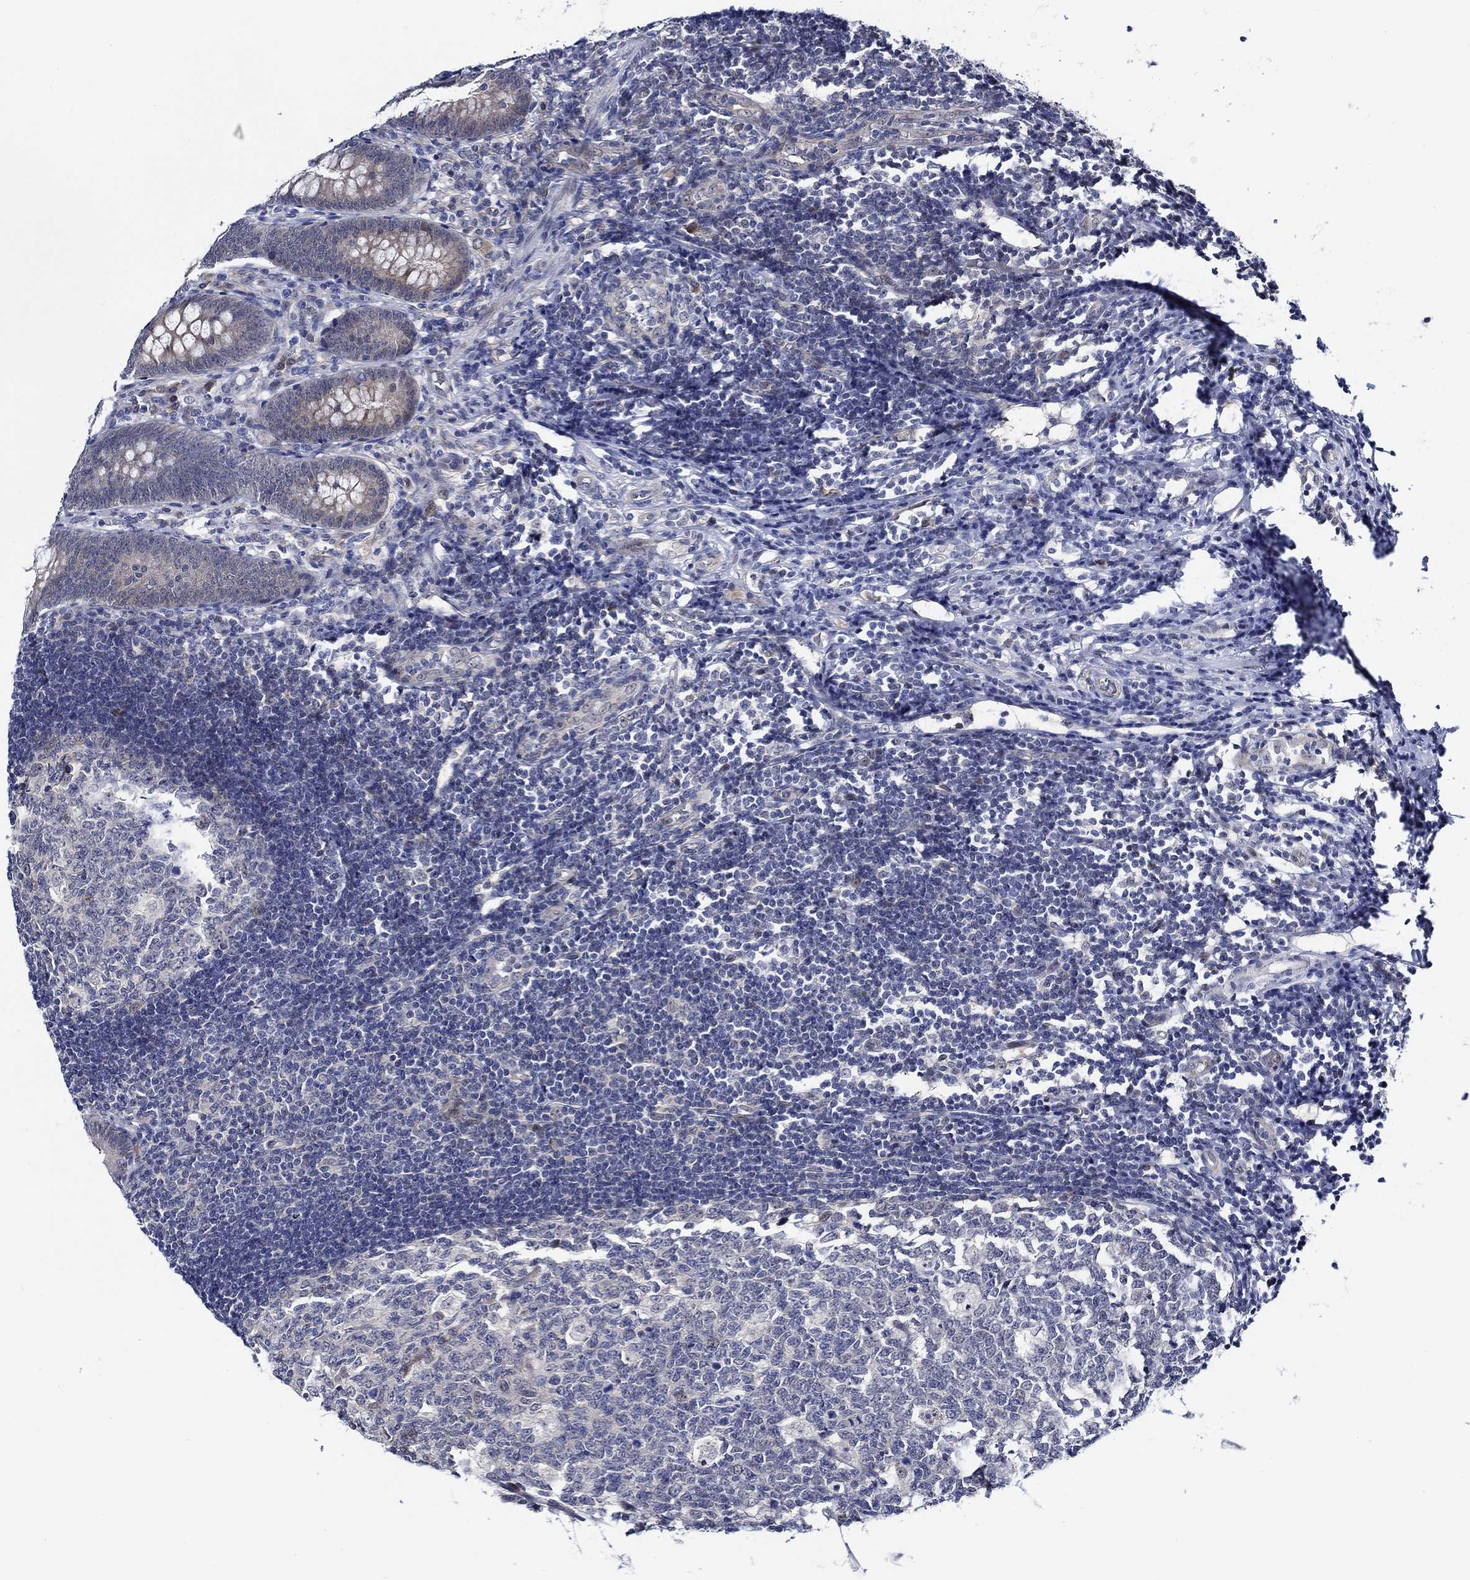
{"staining": {"intensity": "moderate", "quantity": "<25%", "location": "cytoplasmic/membranous"}, "tissue": "appendix", "cell_type": "Glandular cells", "image_type": "normal", "snomed": [{"axis": "morphology", "description": "Normal tissue, NOS"}, {"axis": "morphology", "description": "Inflammation, NOS"}, {"axis": "topography", "description": "Appendix"}], "caption": "Immunohistochemistry (IHC) (DAB (3,3'-diaminobenzidine)) staining of benign human appendix demonstrates moderate cytoplasmic/membranous protein positivity in approximately <25% of glandular cells.", "gene": "C8orf48", "patient": {"sex": "male", "age": 16}}